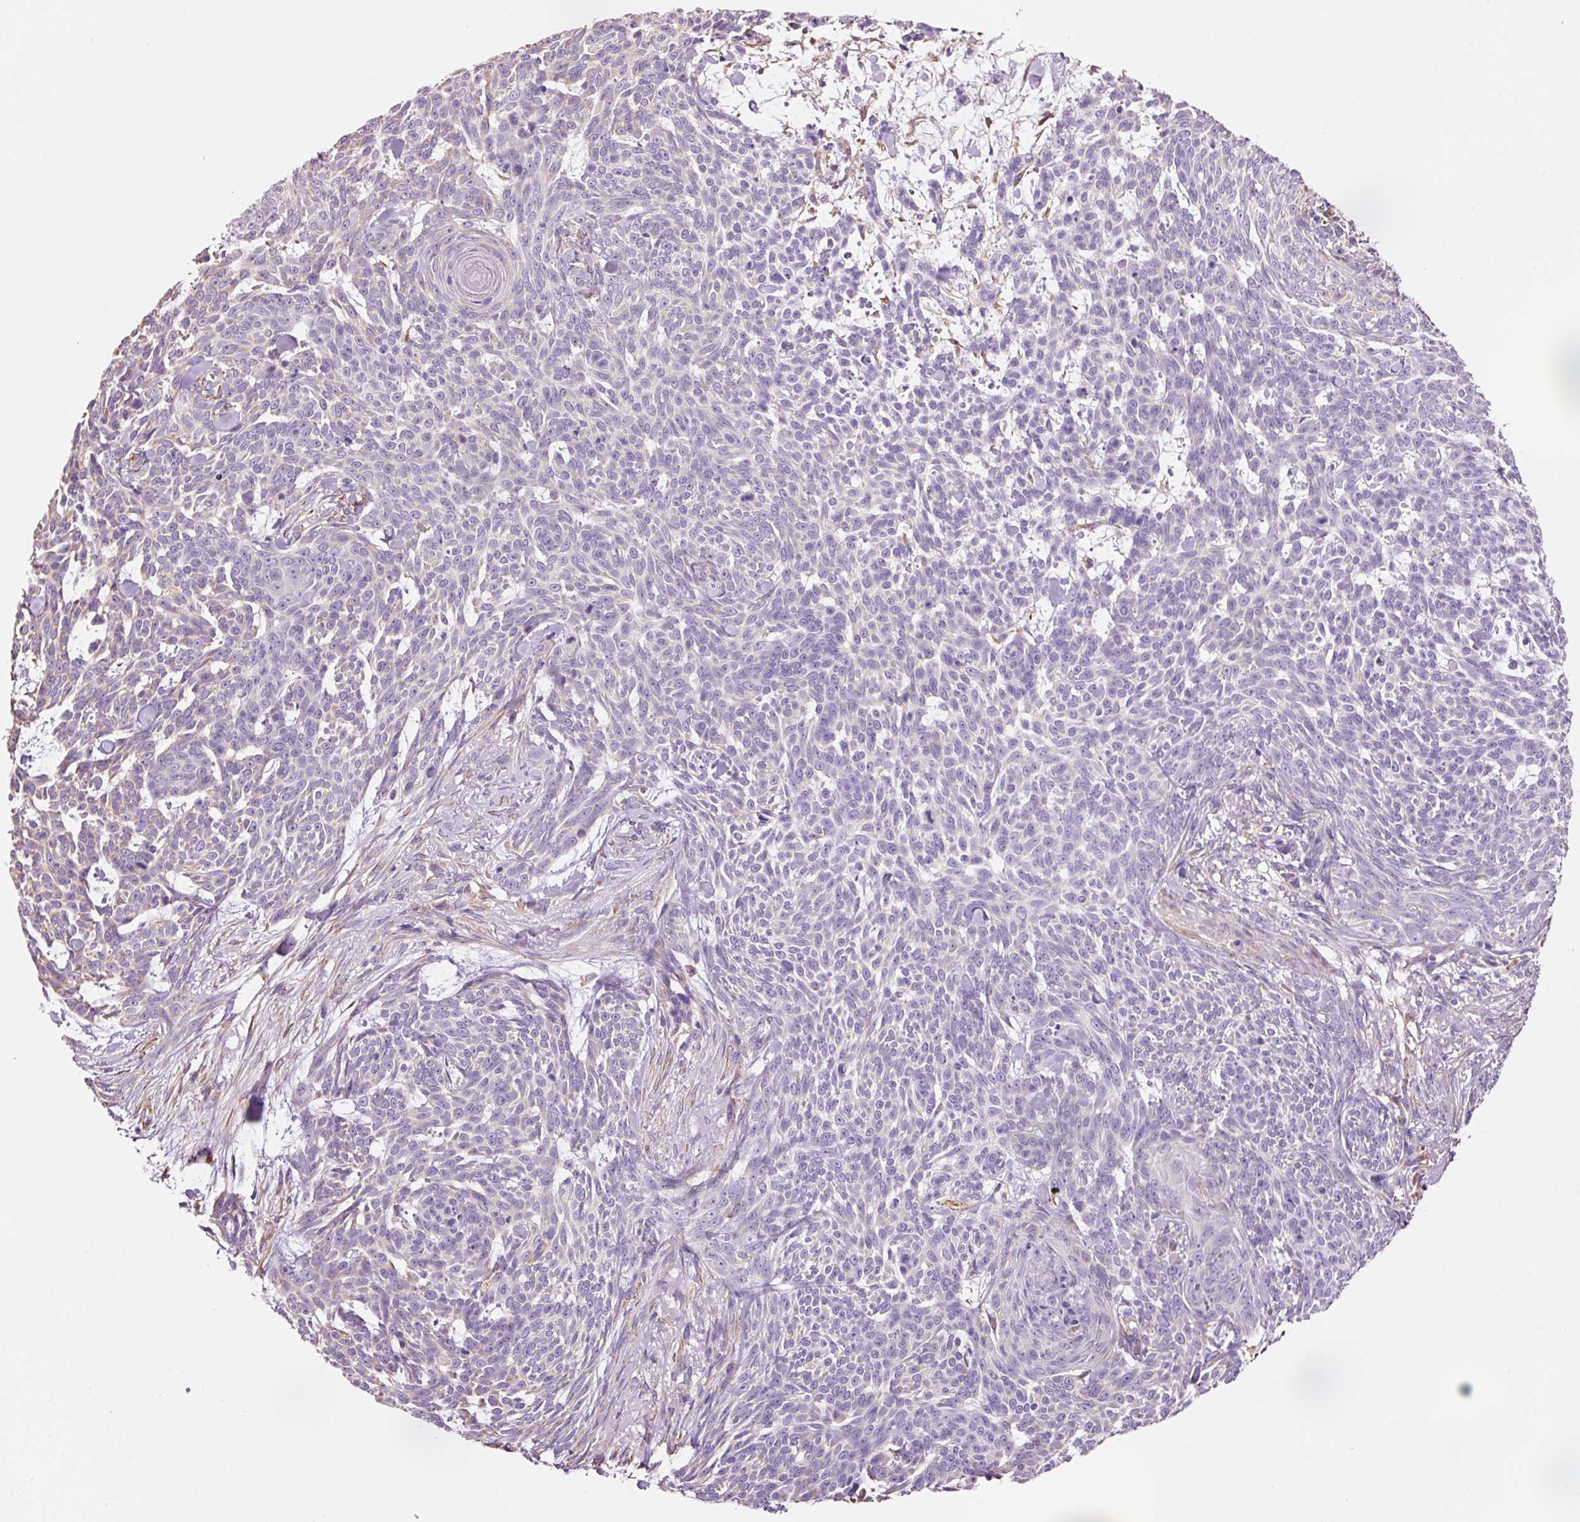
{"staining": {"intensity": "negative", "quantity": "none", "location": "none"}, "tissue": "skin cancer", "cell_type": "Tumor cells", "image_type": "cancer", "snomed": [{"axis": "morphology", "description": "Basal cell carcinoma"}, {"axis": "topography", "description": "Skin"}], "caption": "Immunohistochemical staining of human skin cancer displays no significant expression in tumor cells. The staining was performed using DAB to visualize the protein expression in brown, while the nuclei were stained in blue with hematoxylin (Magnification: 20x).", "gene": "GCG", "patient": {"sex": "female", "age": 93}}